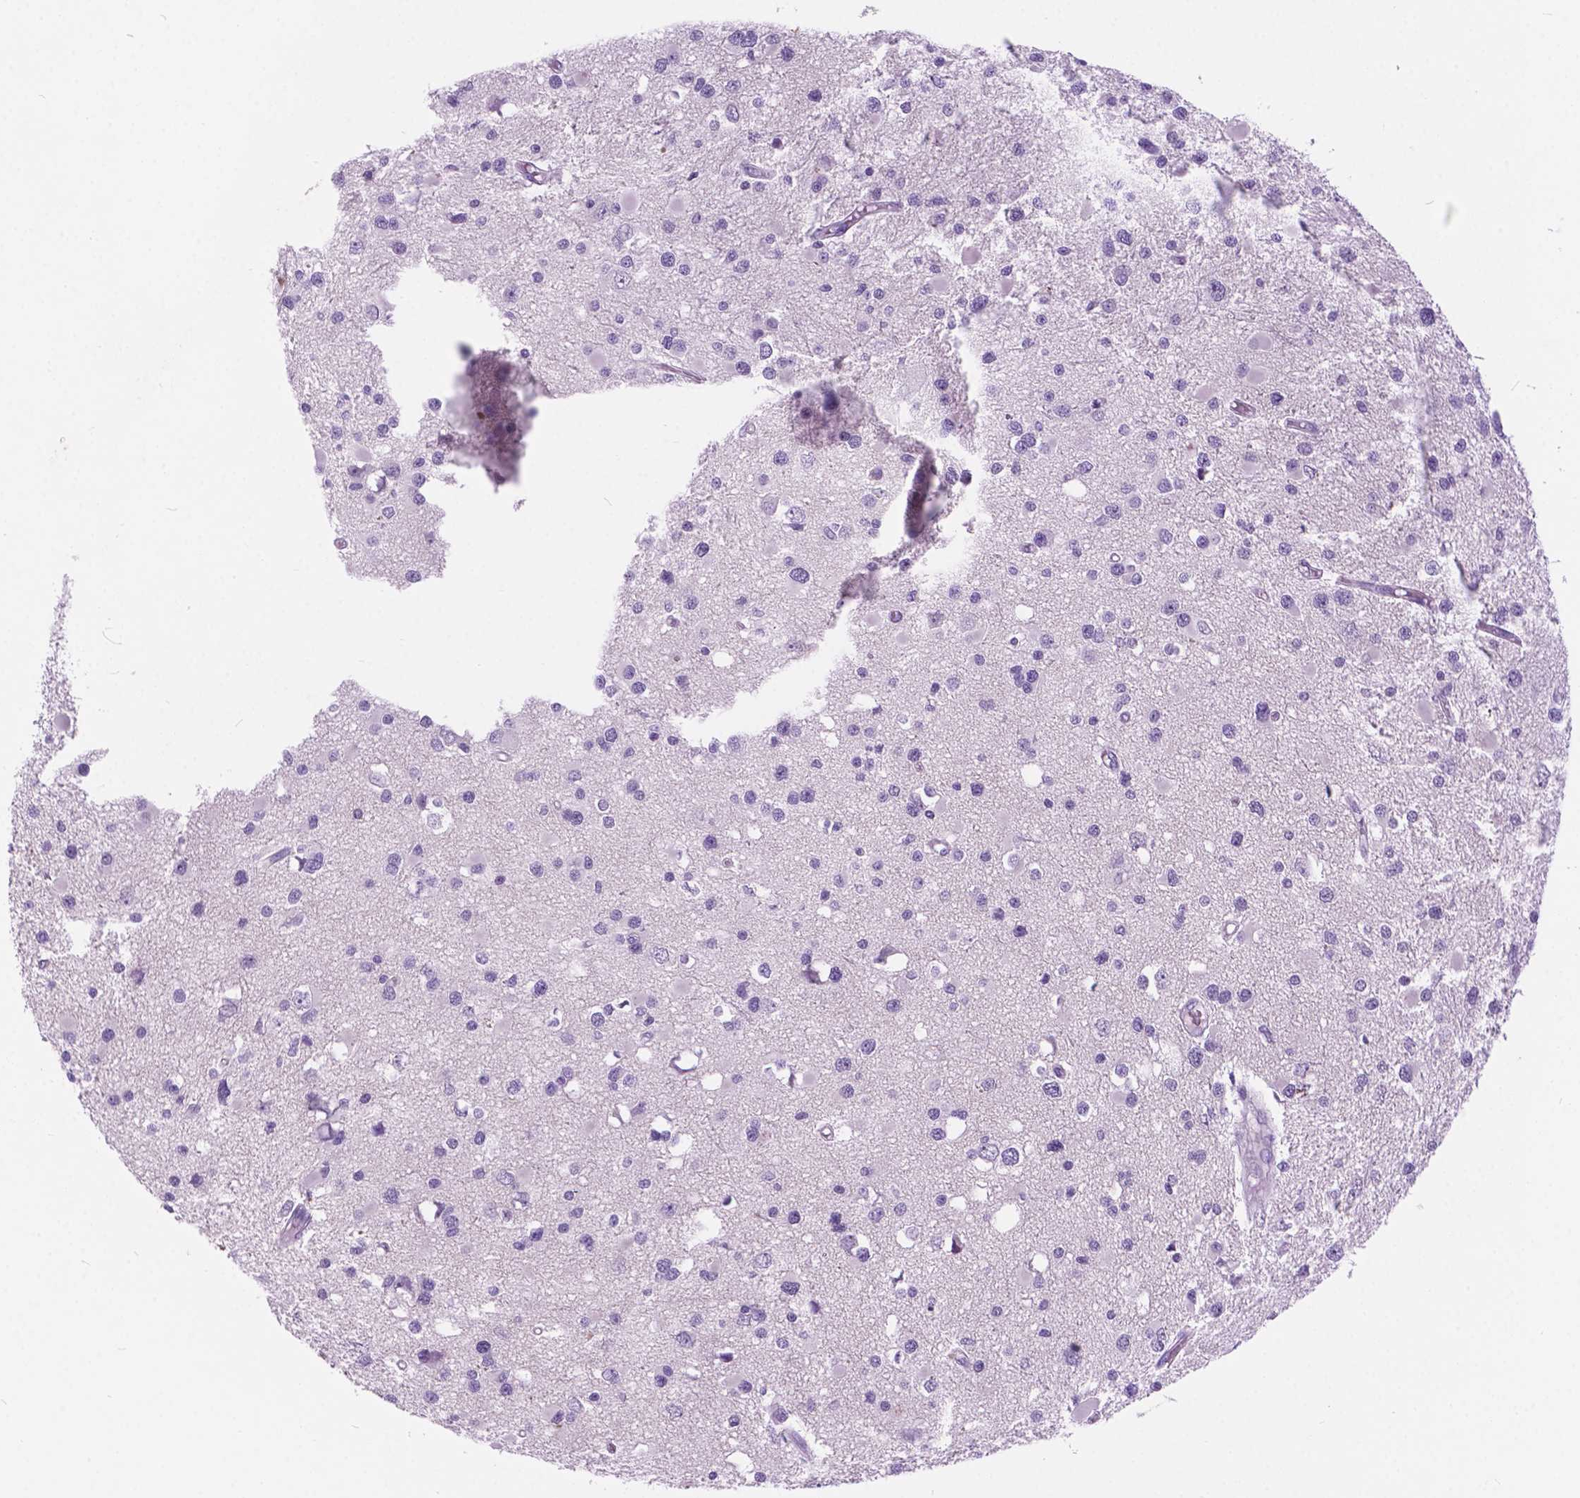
{"staining": {"intensity": "negative", "quantity": "none", "location": "none"}, "tissue": "glioma", "cell_type": "Tumor cells", "image_type": "cancer", "snomed": [{"axis": "morphology", "description": "Glioma, malignant, High grade"}, {"axis": "topography", "description": "Brain"}], "caption": "An image of human malignant glioma (high-grade) is negative for staining in tumor cells.", "gene": "ARMS2", "patient": {"sex": "male", "age": 54}}